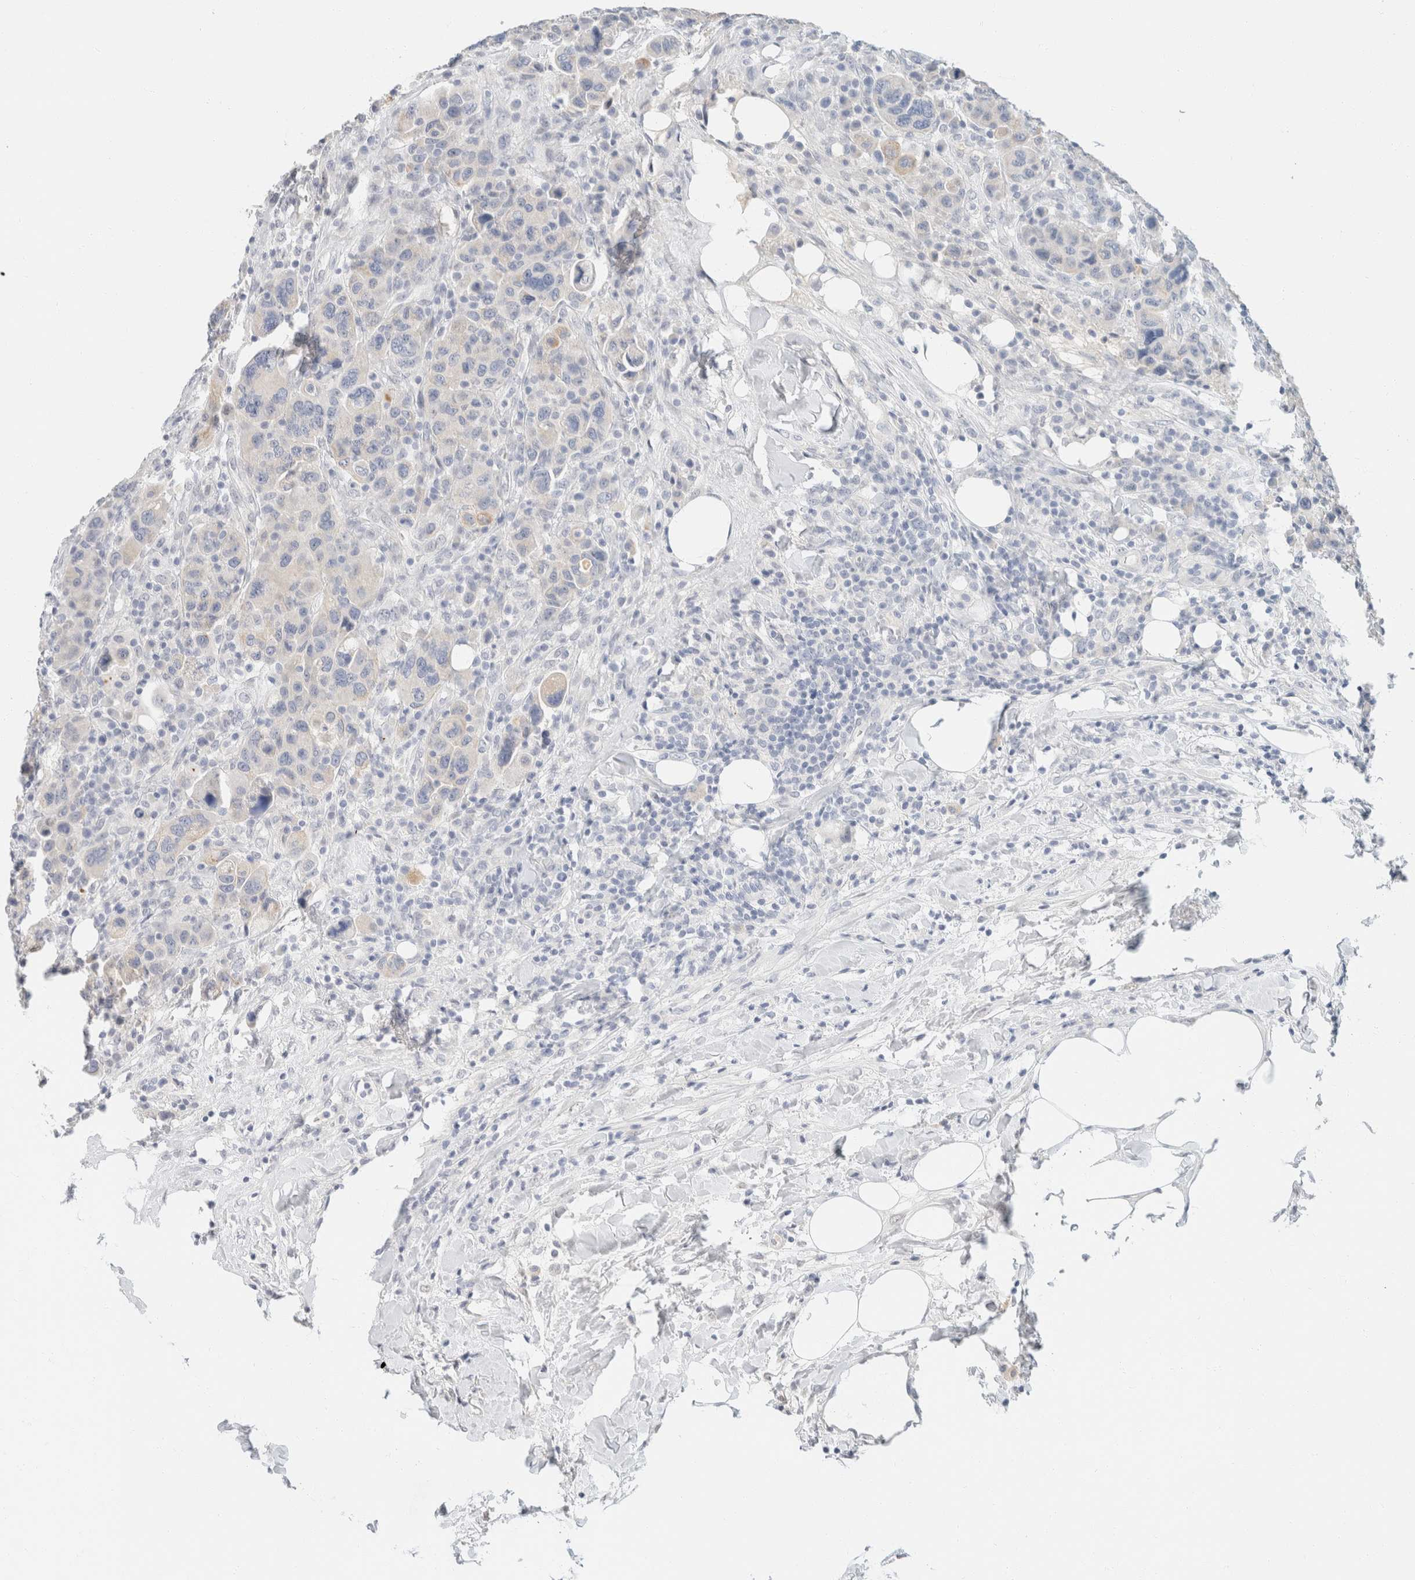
{"staining": {"intensity": "negative", "quantity": "none", "location": "none"}, "tissue": "breast cancer", "cell_type": "Tumor cells", "image_type": "cancer", "snomed": [{"axis": "morphology", "description": "Duct carcinoma"}, {"axis": "topography", "description": "Breast"}], "caption": "High power microscopy image of an immunohistochemistry (IHC) image of invasive ductal carcinoma (breast), revealing no significant positivity in tumor cells.", "gene": "KRT20", "patient": {"sex": "female", "age": 37}}